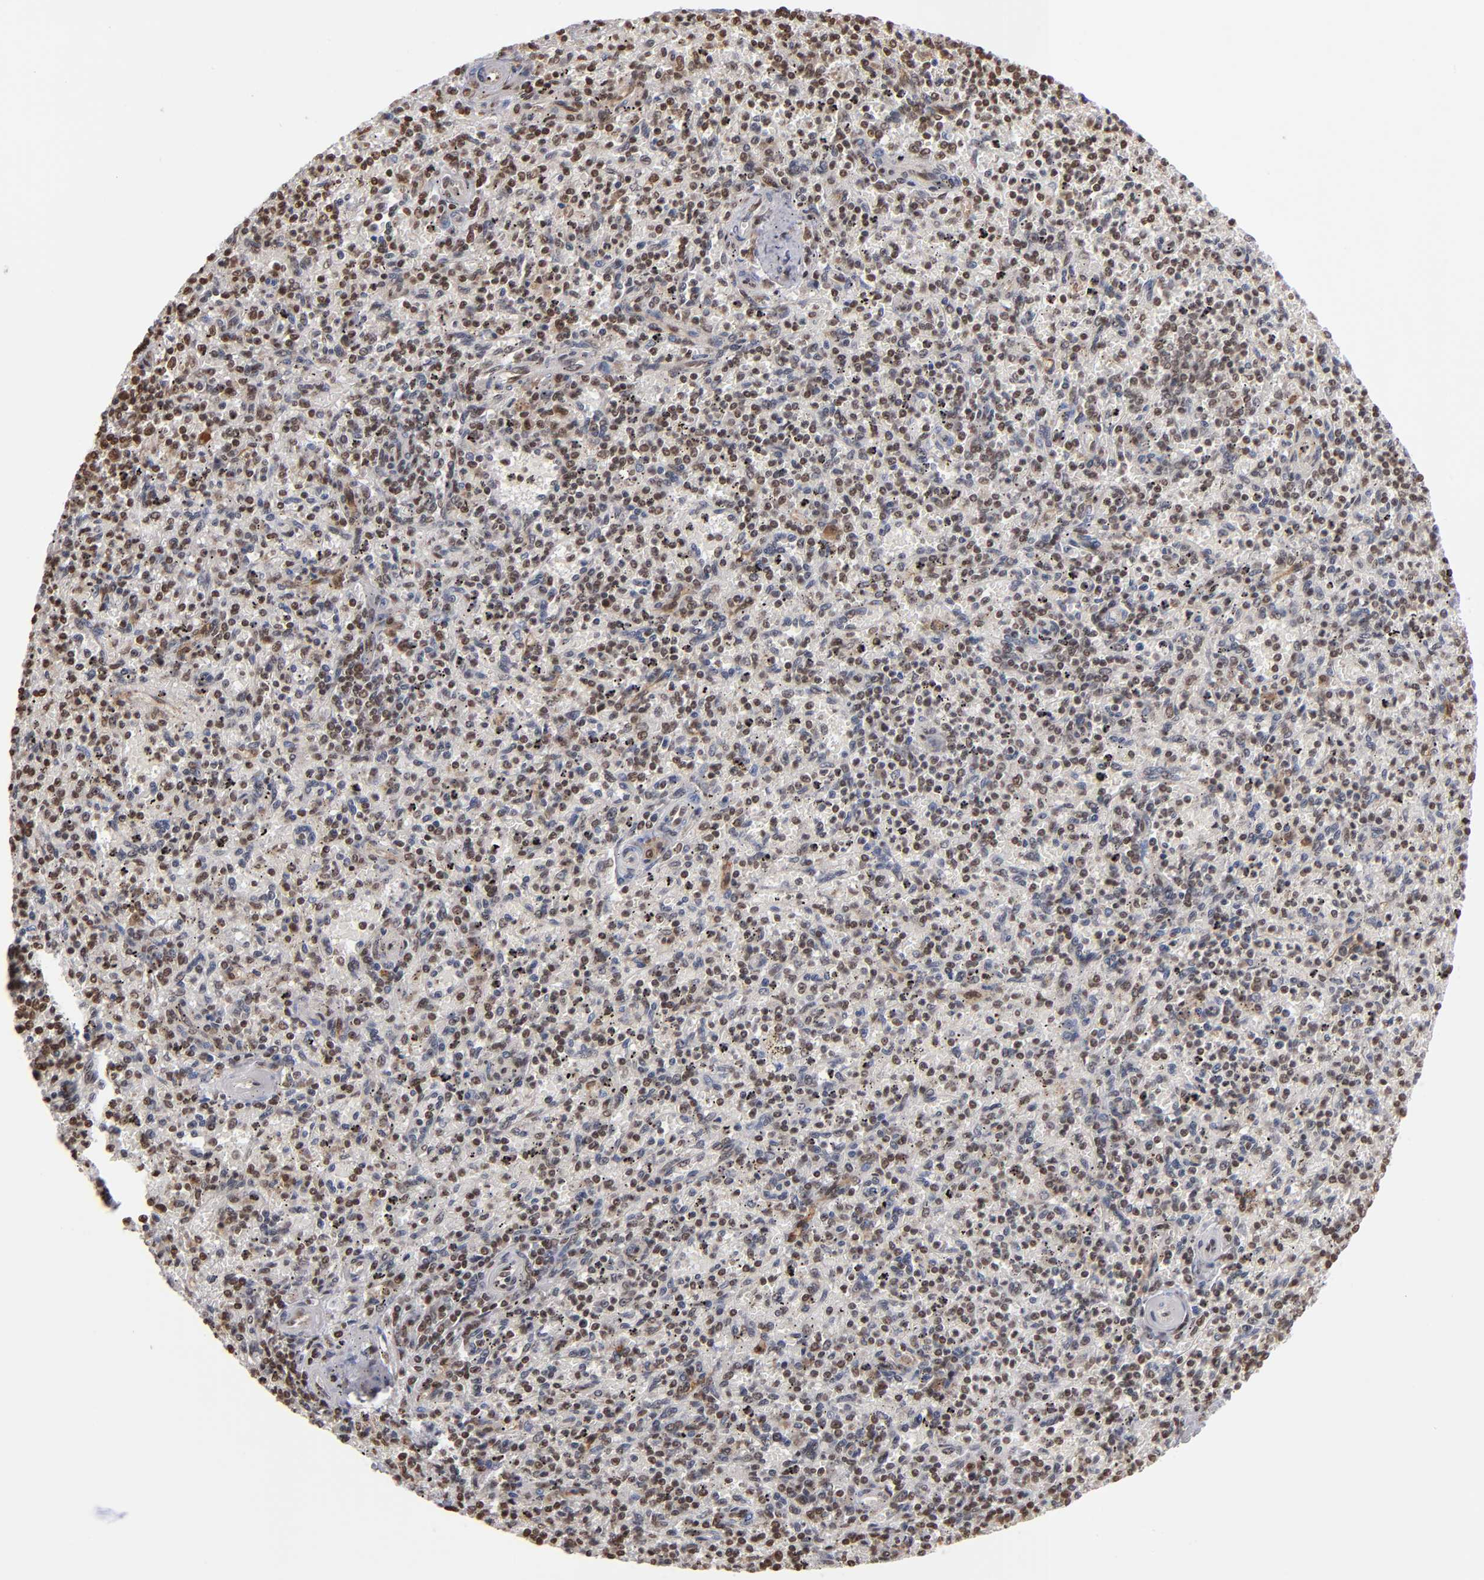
{"staining": {"intensity": "moderate", "quantity": ">75%", "location": "nuclear"}, "tissue": "spleen", "cell_type": "Cells in red pulp", "image_type": "normal", "snomed": [{"axis": "morphology", "description": "Normal tissue, NOS"}, {"axis": "topography", "description": "Spleen"}], "caption": "About >75% of cells in red pulp in normal human spleen show moderate nuclear protein expression as visualized by brown immunohistochemical staining.", "gene": "ABL2", "patient": {"sex": "male", "age": 72}}